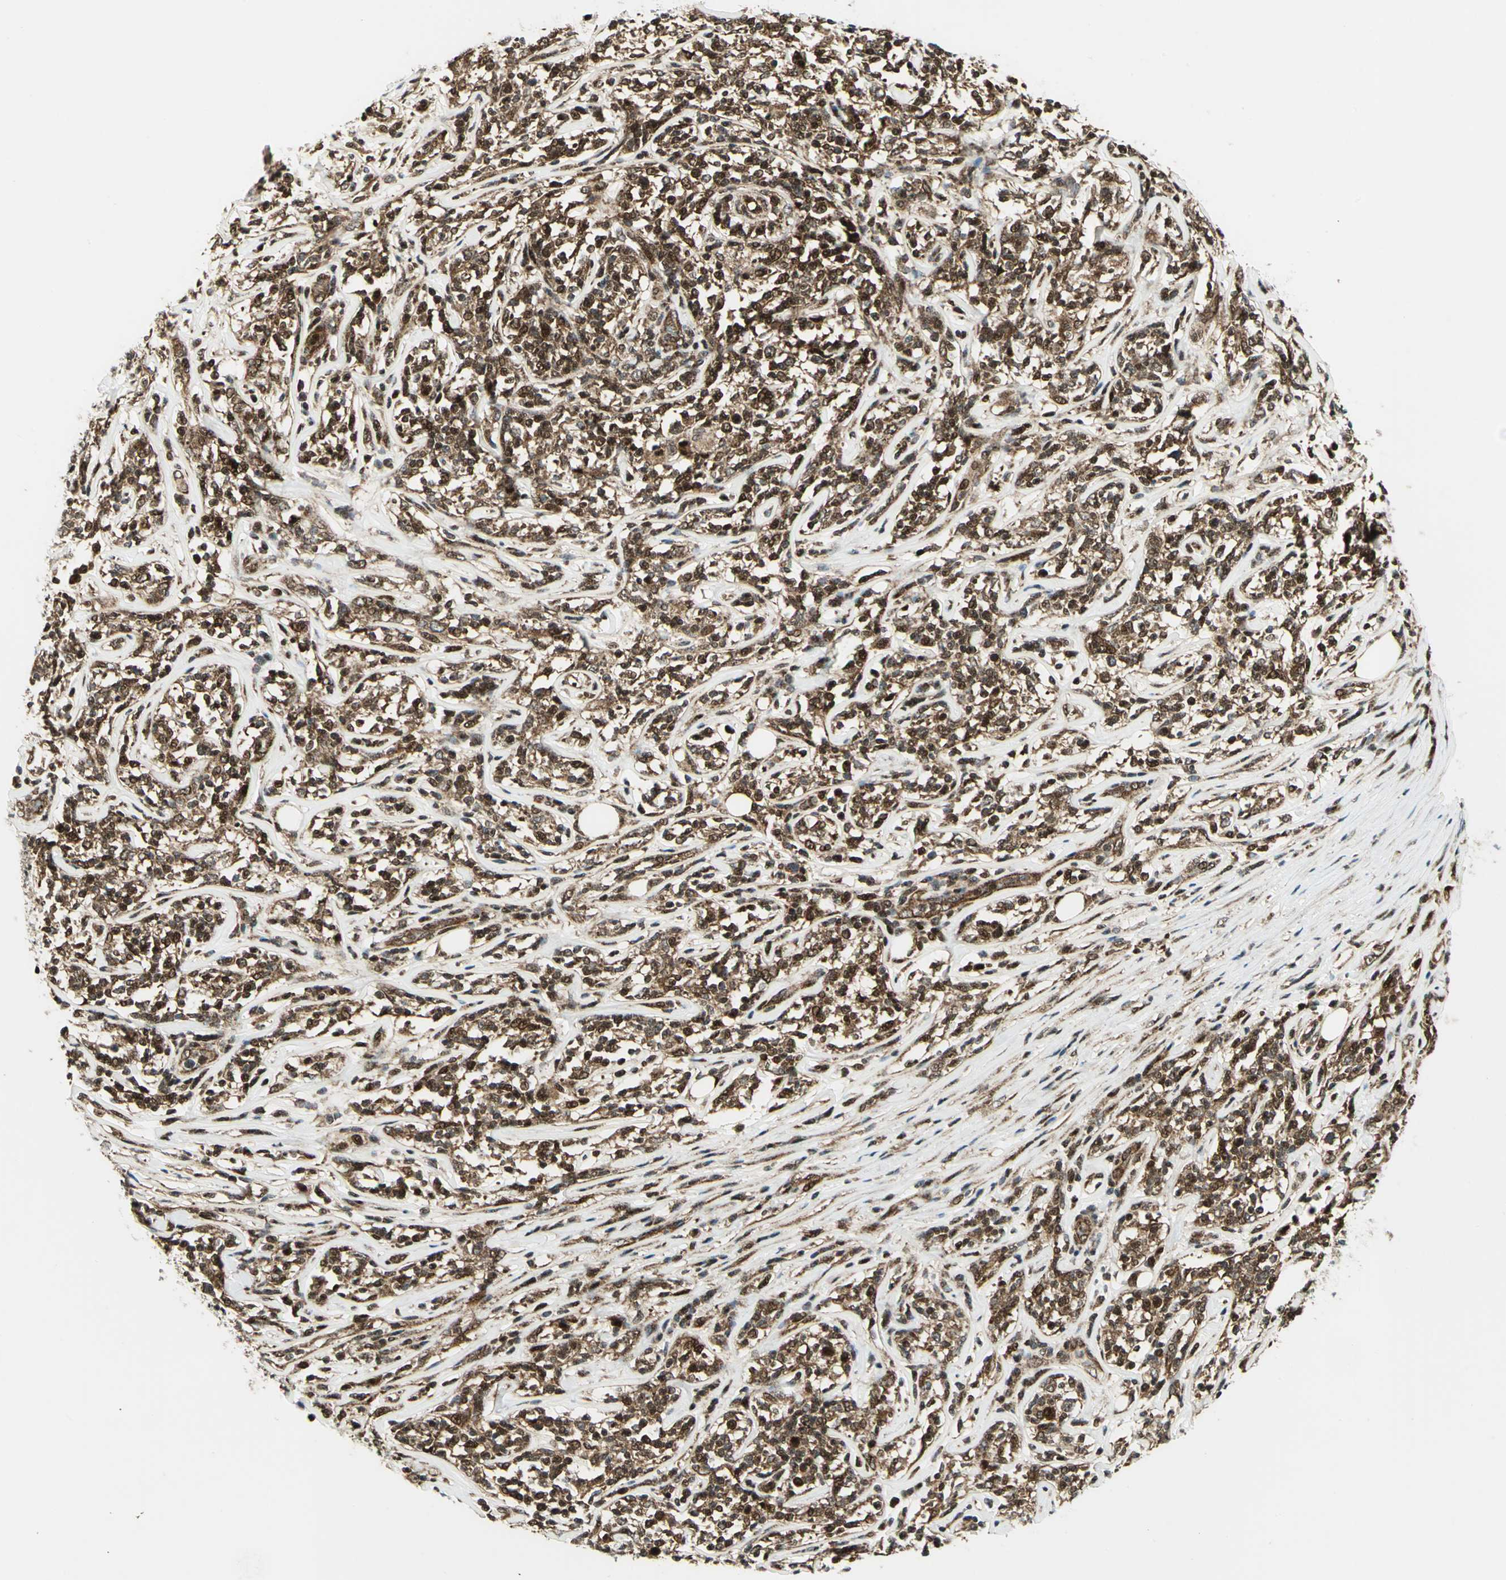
{"staining": {"intensity": "strong", "quantity": ">75%", "location": "cytoplasmic/membranous,nuclear"}, "tissue": "lymphoma", "cell_type": "Tumor cells", "image_type": "cancer", "snomed": [{"axis": "morphology", "description": "Malignant lymphoma, non-Hodgkin's type, High grade"}, {"axis": "topography", "description": "Lymph node"}], "caption": "This is a micrograph of immunohistochemistry (IHC) staining of lymphoma, which shows strong expression in the cytoplasmic/membranous and nuclear of tumor cells.", "gene": "COPS5", "patient": {"sex": "female", "age": 84}}